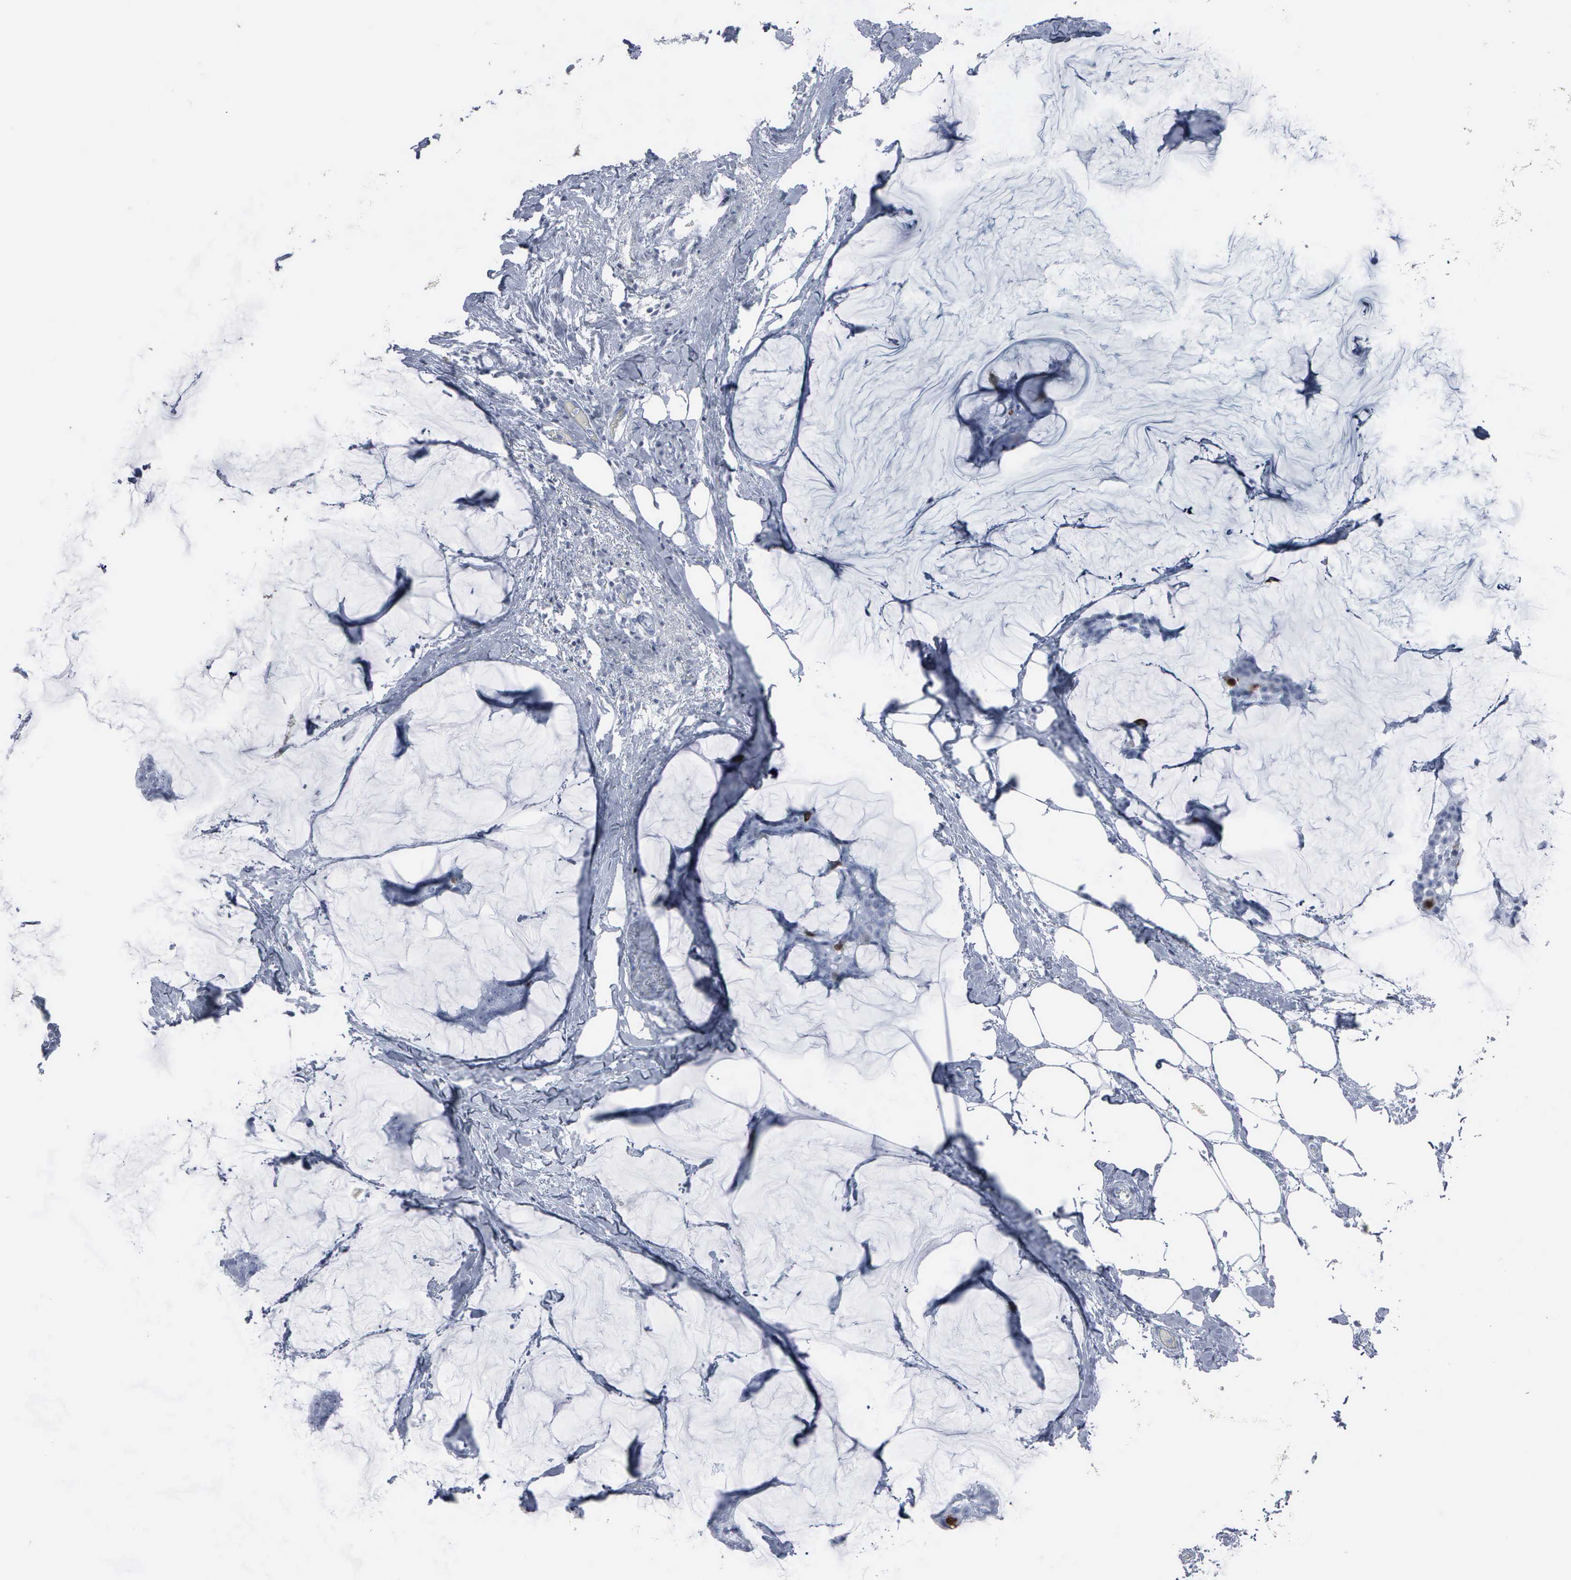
{"staining": {"intensity": "moderate", "quantity": "<25%", "location": "nuclear"}, "tissue": "breast cancer", "cell_type": "Tumor cells", "image_type": "cancer", "snomed": [{"axis": "morphology", "description": "Duct carcinoma"}, {"axis": "topography", "description": "Breast"}], "caption": "DAB (3,3'-diaminobenzidine) immunohistochemical staining of human infiltrating ductal carcinoma (breast) shows moderate nuclear protein expression in approximately <25% of tumor cells. Ihc stains the protein in brown and the nuclei are stained blue.", "gene": "CCNB1", "patient": {"sex": "female", "age": 93}}